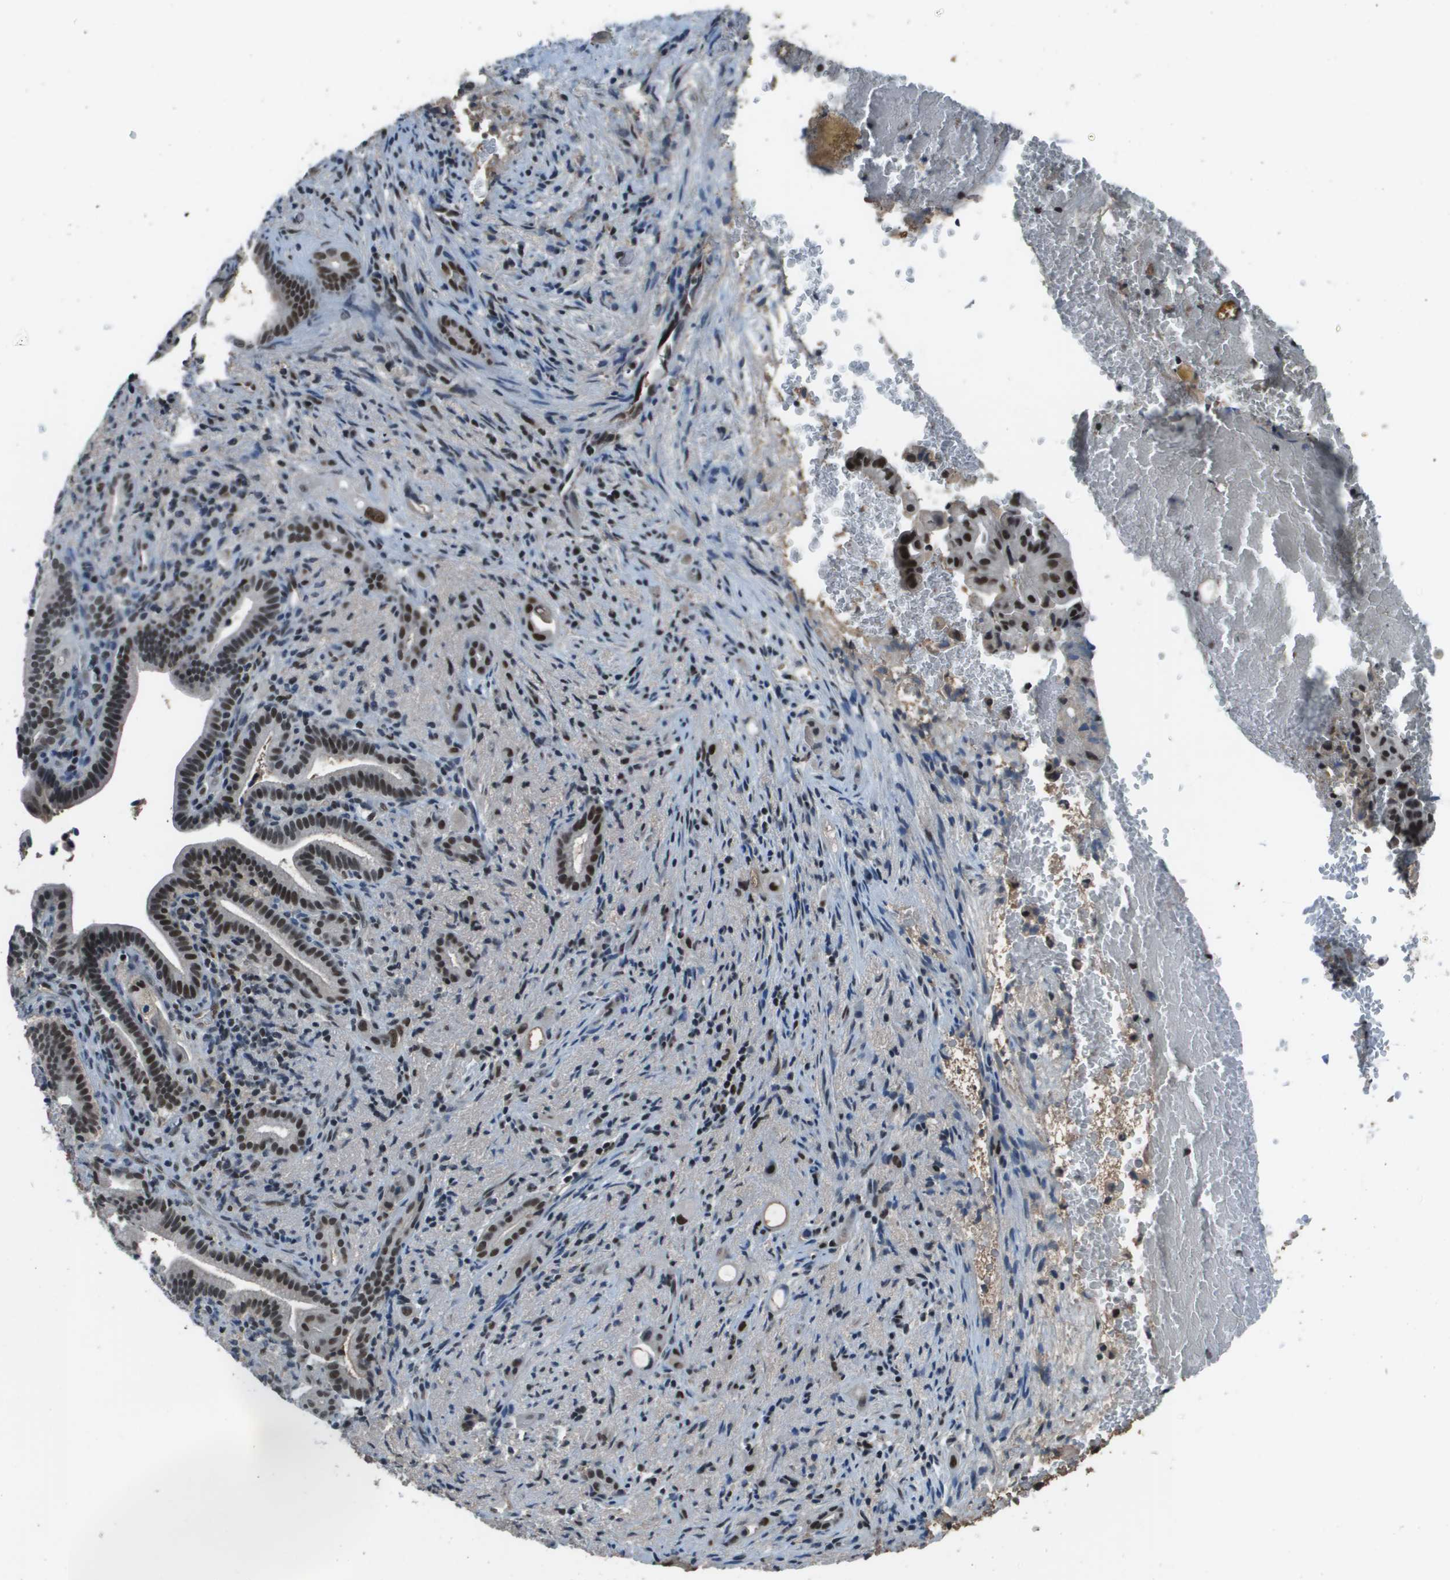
{"staining": {"intensity": "strong", "quantity": ">75%", "location": "nuclear"}, "tissue": "liver cancer", "cell_type": "Tumor cells", "image_type": "cancer", "snomed": [{"axis": "morphology", "description": "Cholangiocarcinoma"}, {"axis": "topography", "description": "Liver"}], "caption": "An image showing strong nuclear positivity in approximately >75% of tumor cells in liver cancer, as visualized by brown immunohistochemical staining.", "gene": "THRAP3", "patient": {"sex": "female", "age": 68}}